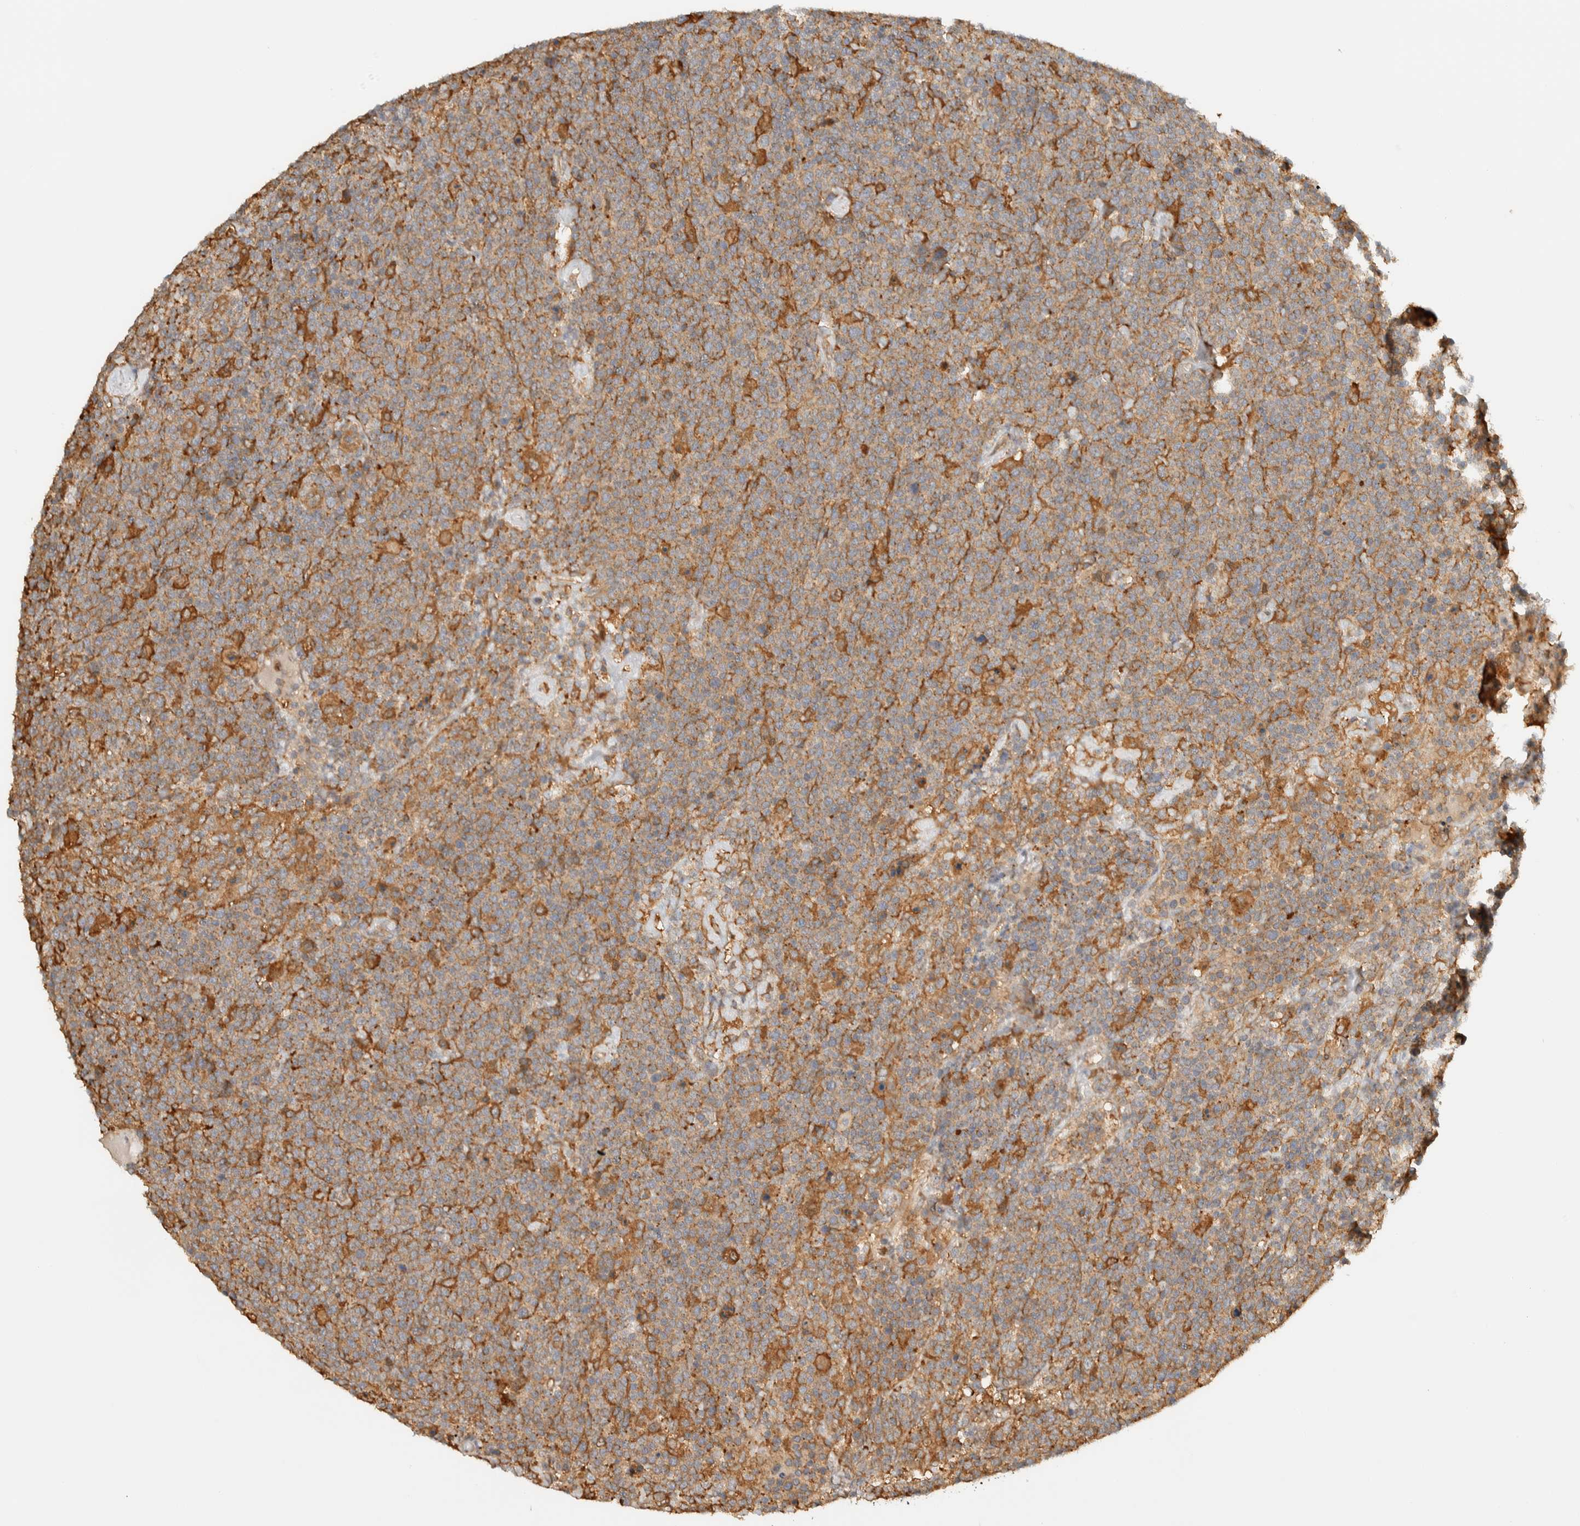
{"staining": {"intensity": "weak", "quantity": ">75%", "location": "cytoplasmic/membranous"}, "tissue": "lymphoma", "cell_type": "Tumor cells", "image_type": "cancer", "snomed": [{"axis": "morphology", "description": "Malignant lymphoma, non-Hodgkin's type, High grade"}, {"axis": "topography", "description": "Lymph node"}], "caption": "This histopathology image displays malignant lymphoma, non-Hodgkin's type (high-grade) stained with immunohistochemistry (IHC) to label a protein in brown. The cytoplasmic/membranous of tumor cells show weak positivity for the protein. Nuclei are counter-stained blue.", "gene": "TMEM192", "patient": {"sex": "male", "age": 61}}